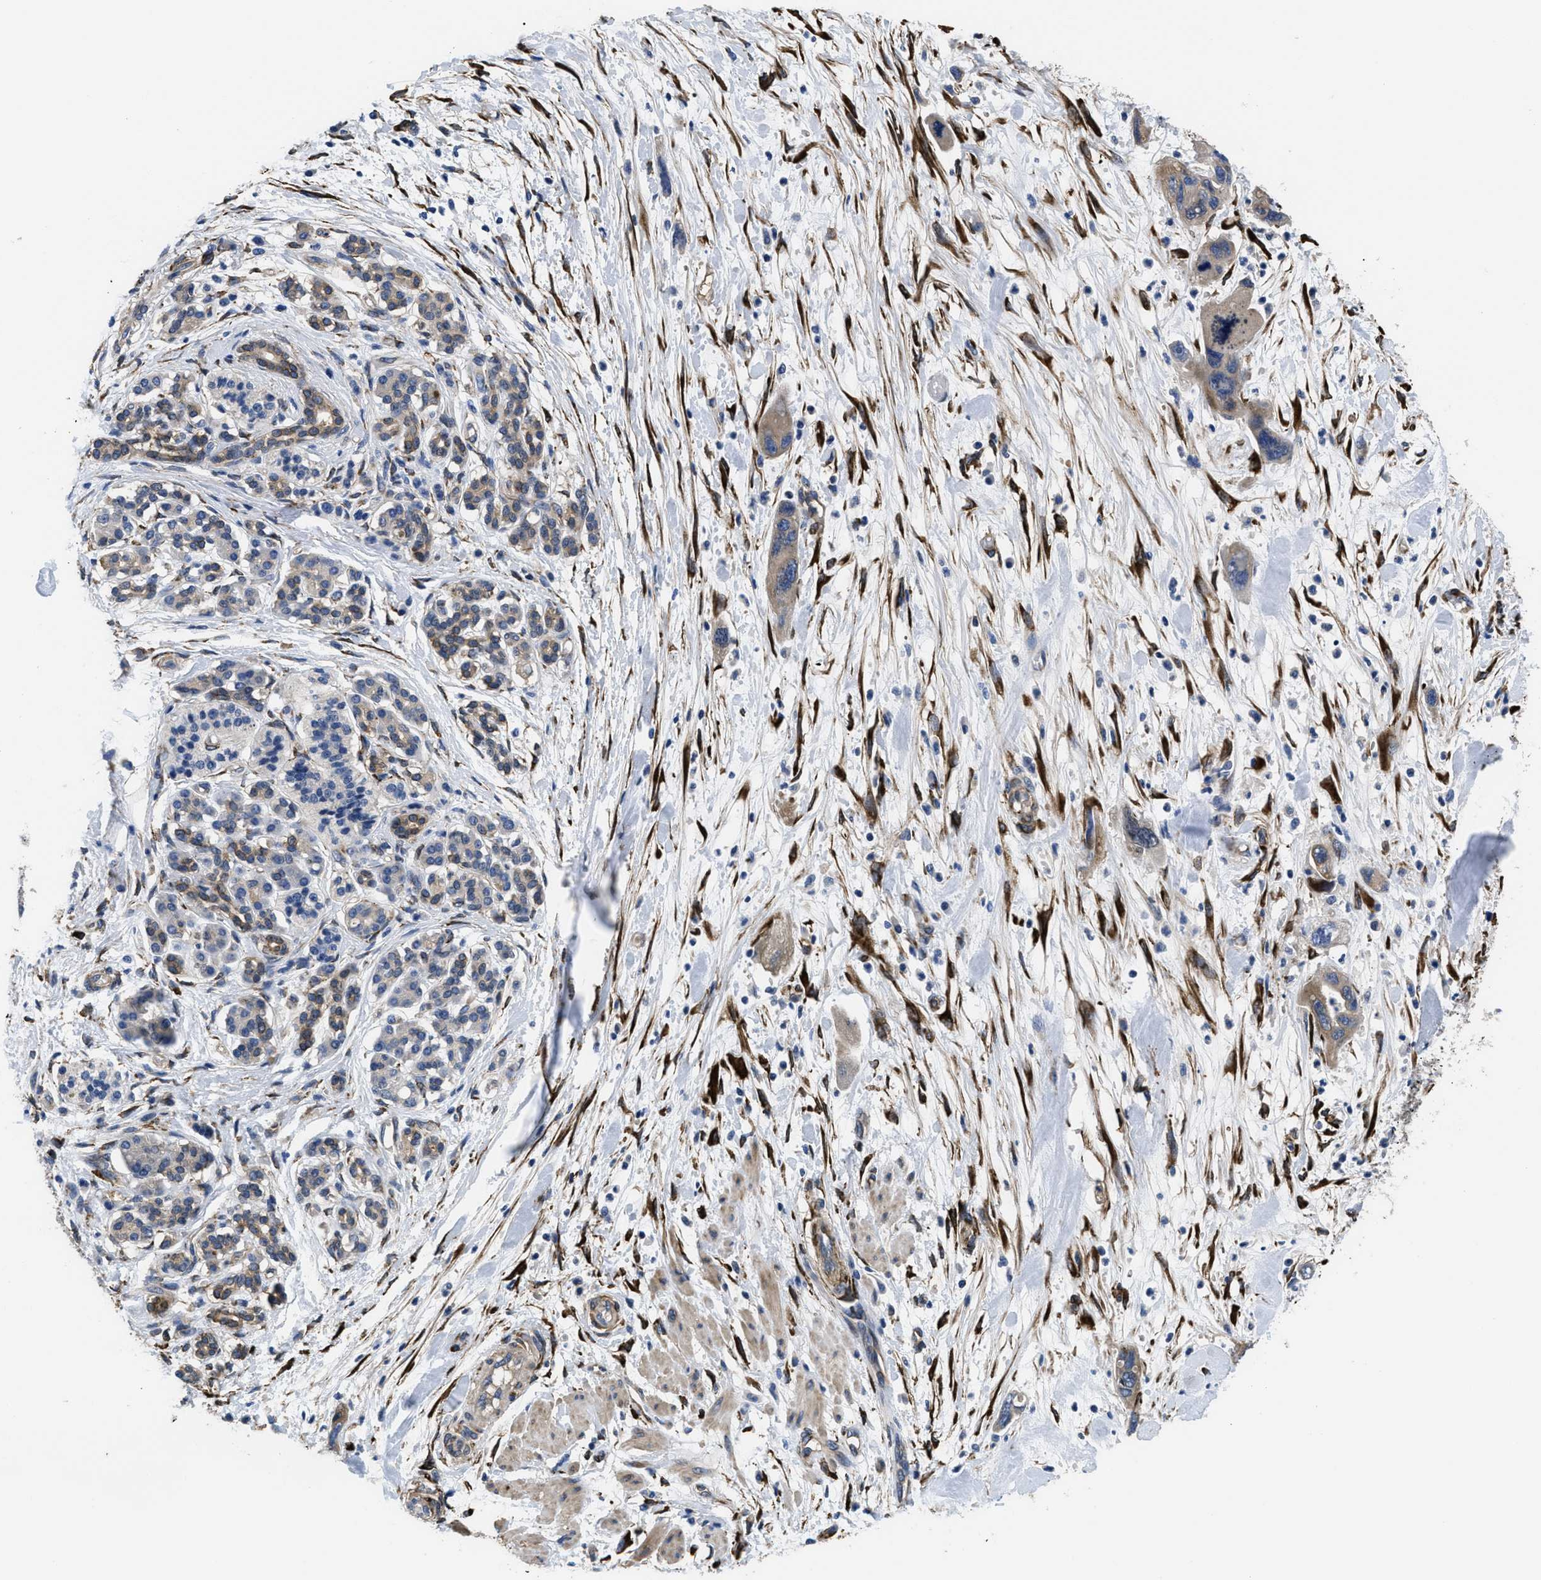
{"staining": {"intensity": "weak", "quantity": ">75%", "location": "cytoplasmic/membranous"}, "tissue": "pancreatic cancer", "cell_type": "Tumor cells", "image_type": "cancer", "snomed": [{"axis": "morphology", "description": "Normal tissue, NOS"}, {"axis": "morphology", "description": "Adenocarcinoma, NOS"}, {"axis": "topography", "description": "Pancreas"}], "caption": "A brown stain highlights weak cytoplasmic/membranous positivity of a protein in adenocarcinoma (pancreatic) tumor cells. (Stains: DAB (3,3'-diaminobenzidine) in brown, nuclei in blue, Microscopy: brightfield microscopy at high magnification).", "gene": "SQLE", "patient": {"sex": "female", "age": 71}}